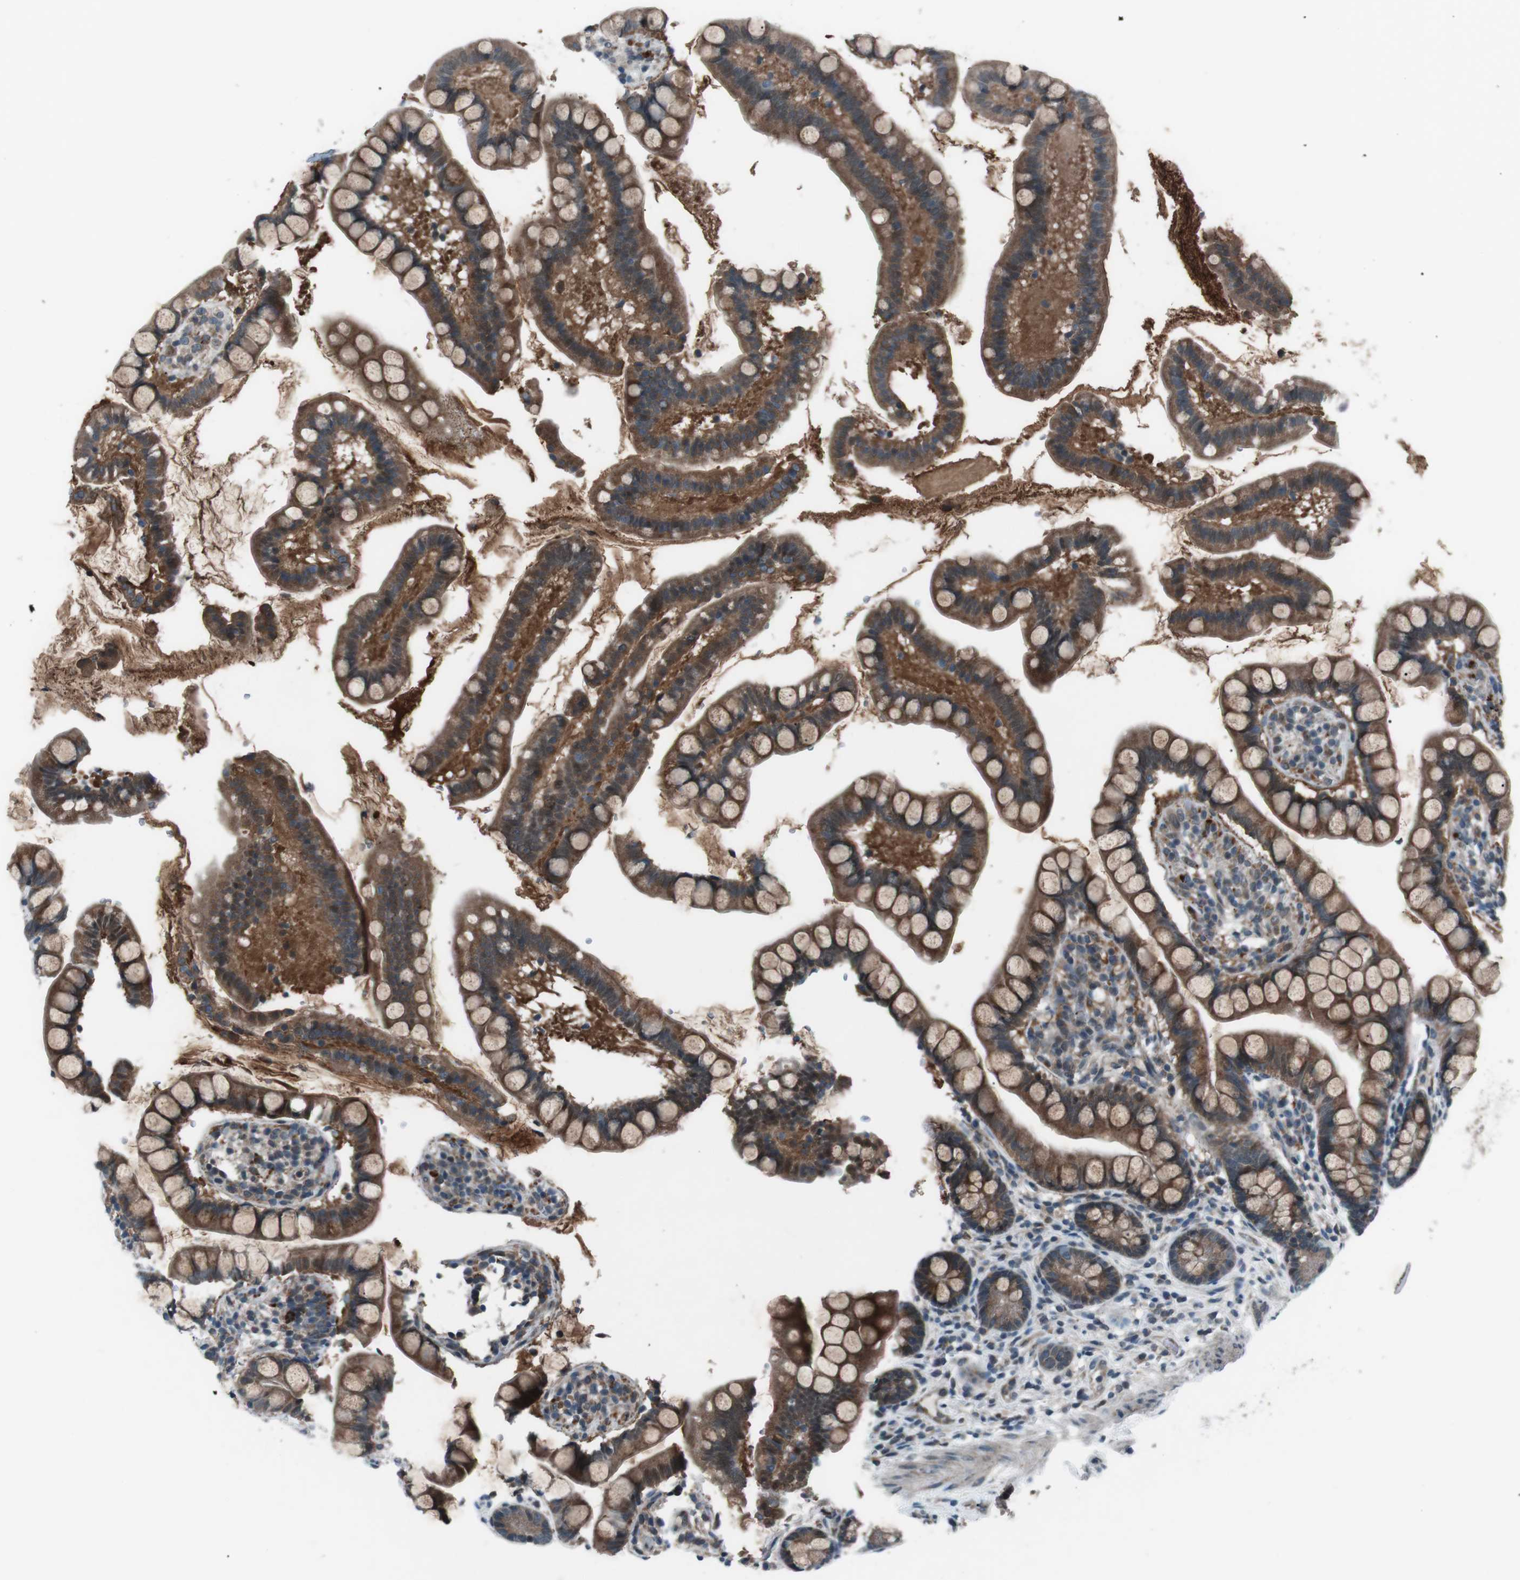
{"staining": {"intensity": "moderate", "quantity": ">75%", "location": "cytoplasmic/membranous"}, "tissue": "small intestine", "cell_type": "Glandular cells", "image_type": "normal", "snomed": [{"axis": "morphology", "description": "Normal tissue, NOS"}, {"axis": "topography", "description": "Small intestine"}], "caption": "Normal small intestine reveals moderate cytoplasmic/membranous expression in about >75% of glandular cells Using DAB (brown) and hematoxylin (blue) stains, captured at high magnification using brightfield microscopy..", "gene": "LRIG2", "patient": {"sex": "female", "age": 84}}